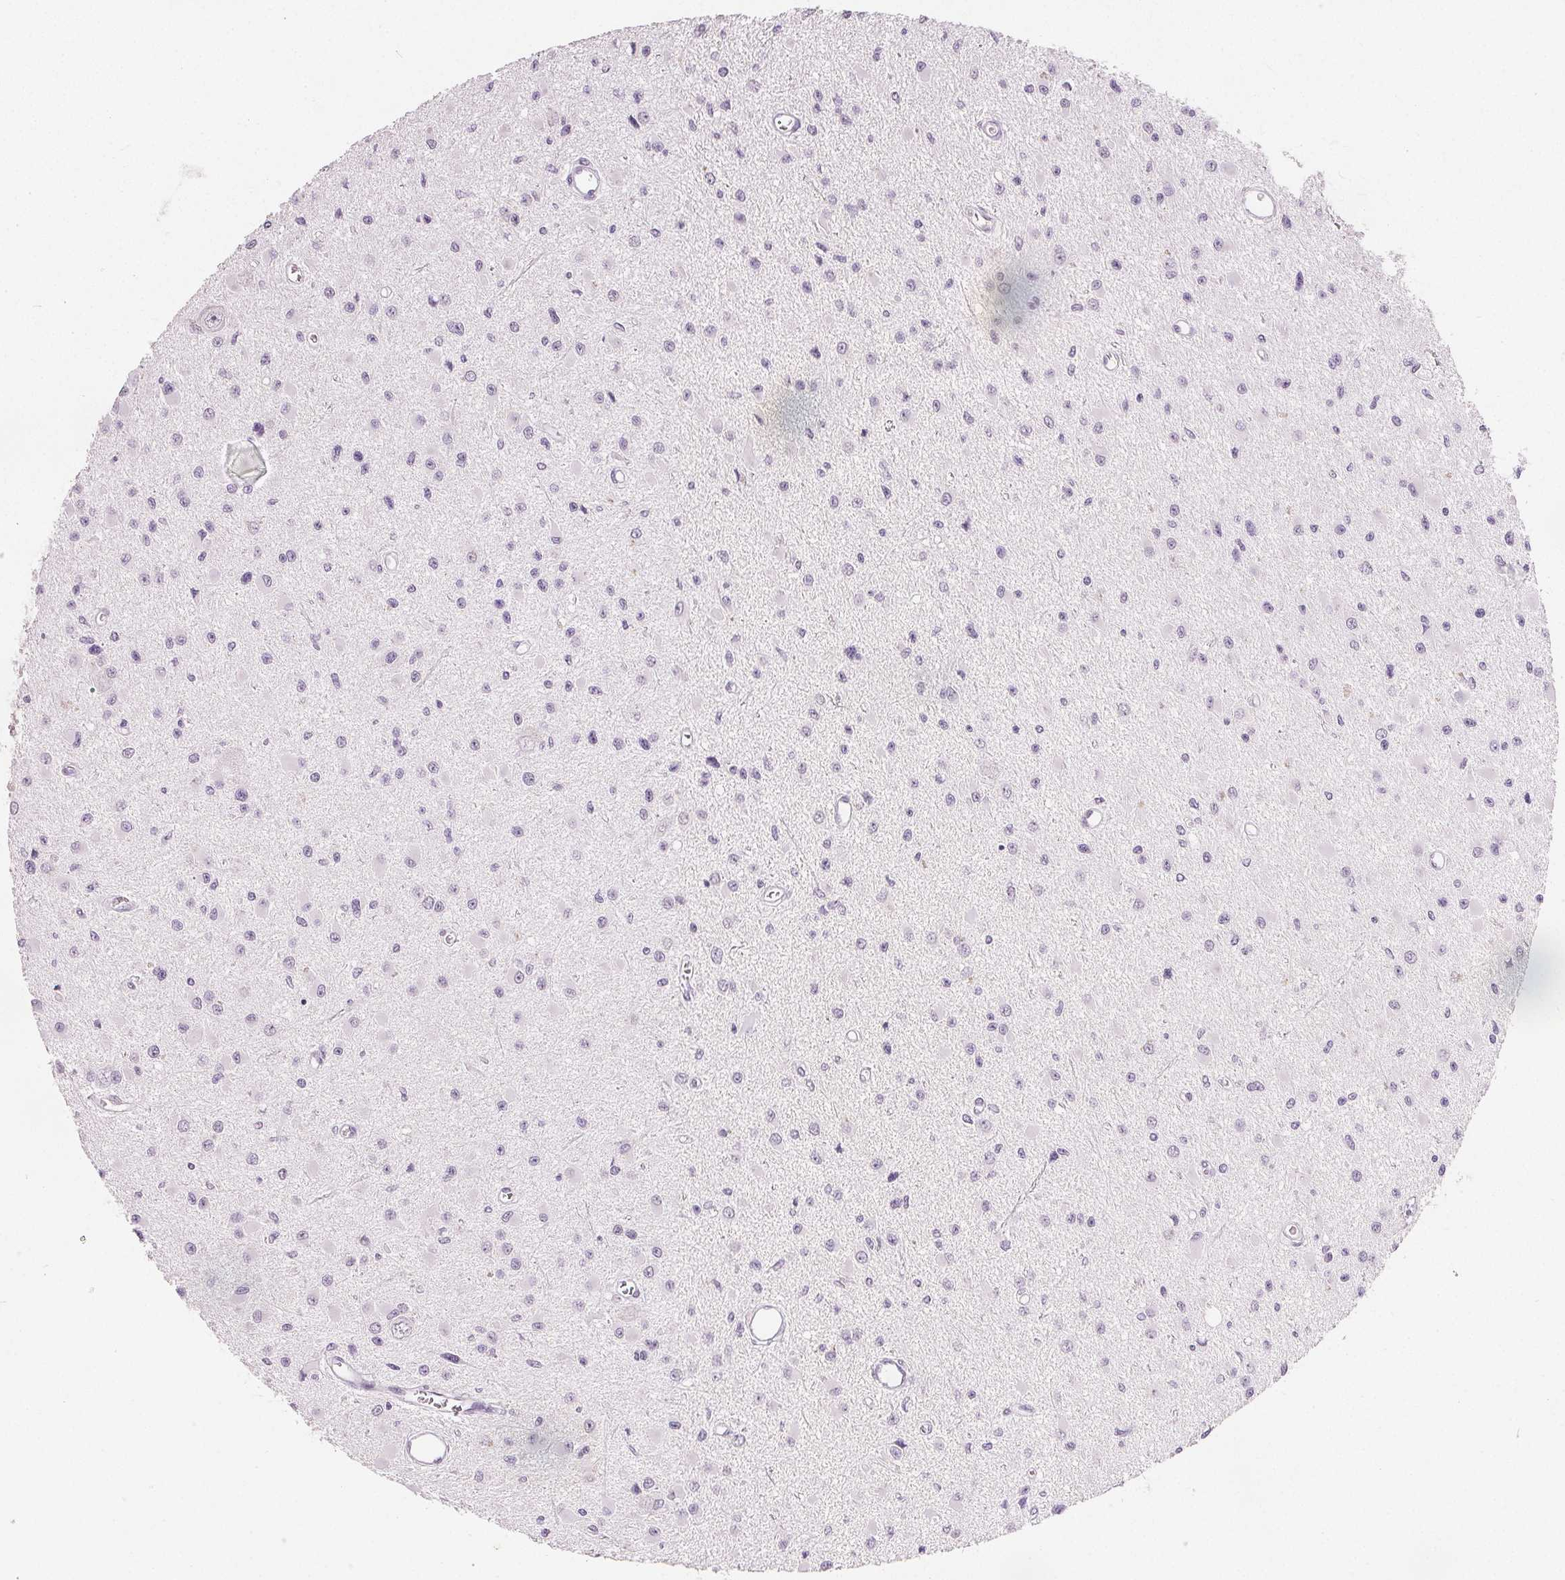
{"staining": {"intensity": "negative", "quantity": "none", "location": "none"}, "tissue": "glioma", "cell_type": "Tumor cells", "image_type": "cancer", "snomed": [{"axis": "morphology", "description": "Glioma, malignant, High grade"}, {"axis": "topography", "description": "Brain"}], "caption": "Immunohistochemistry (IHC) micrograph of neoplastic tissue: human glioma stained with DAB reveals no significant protein expression in tumor cells.", "gene": "CA12", "patient": {"sex": "male", "age": 54}}